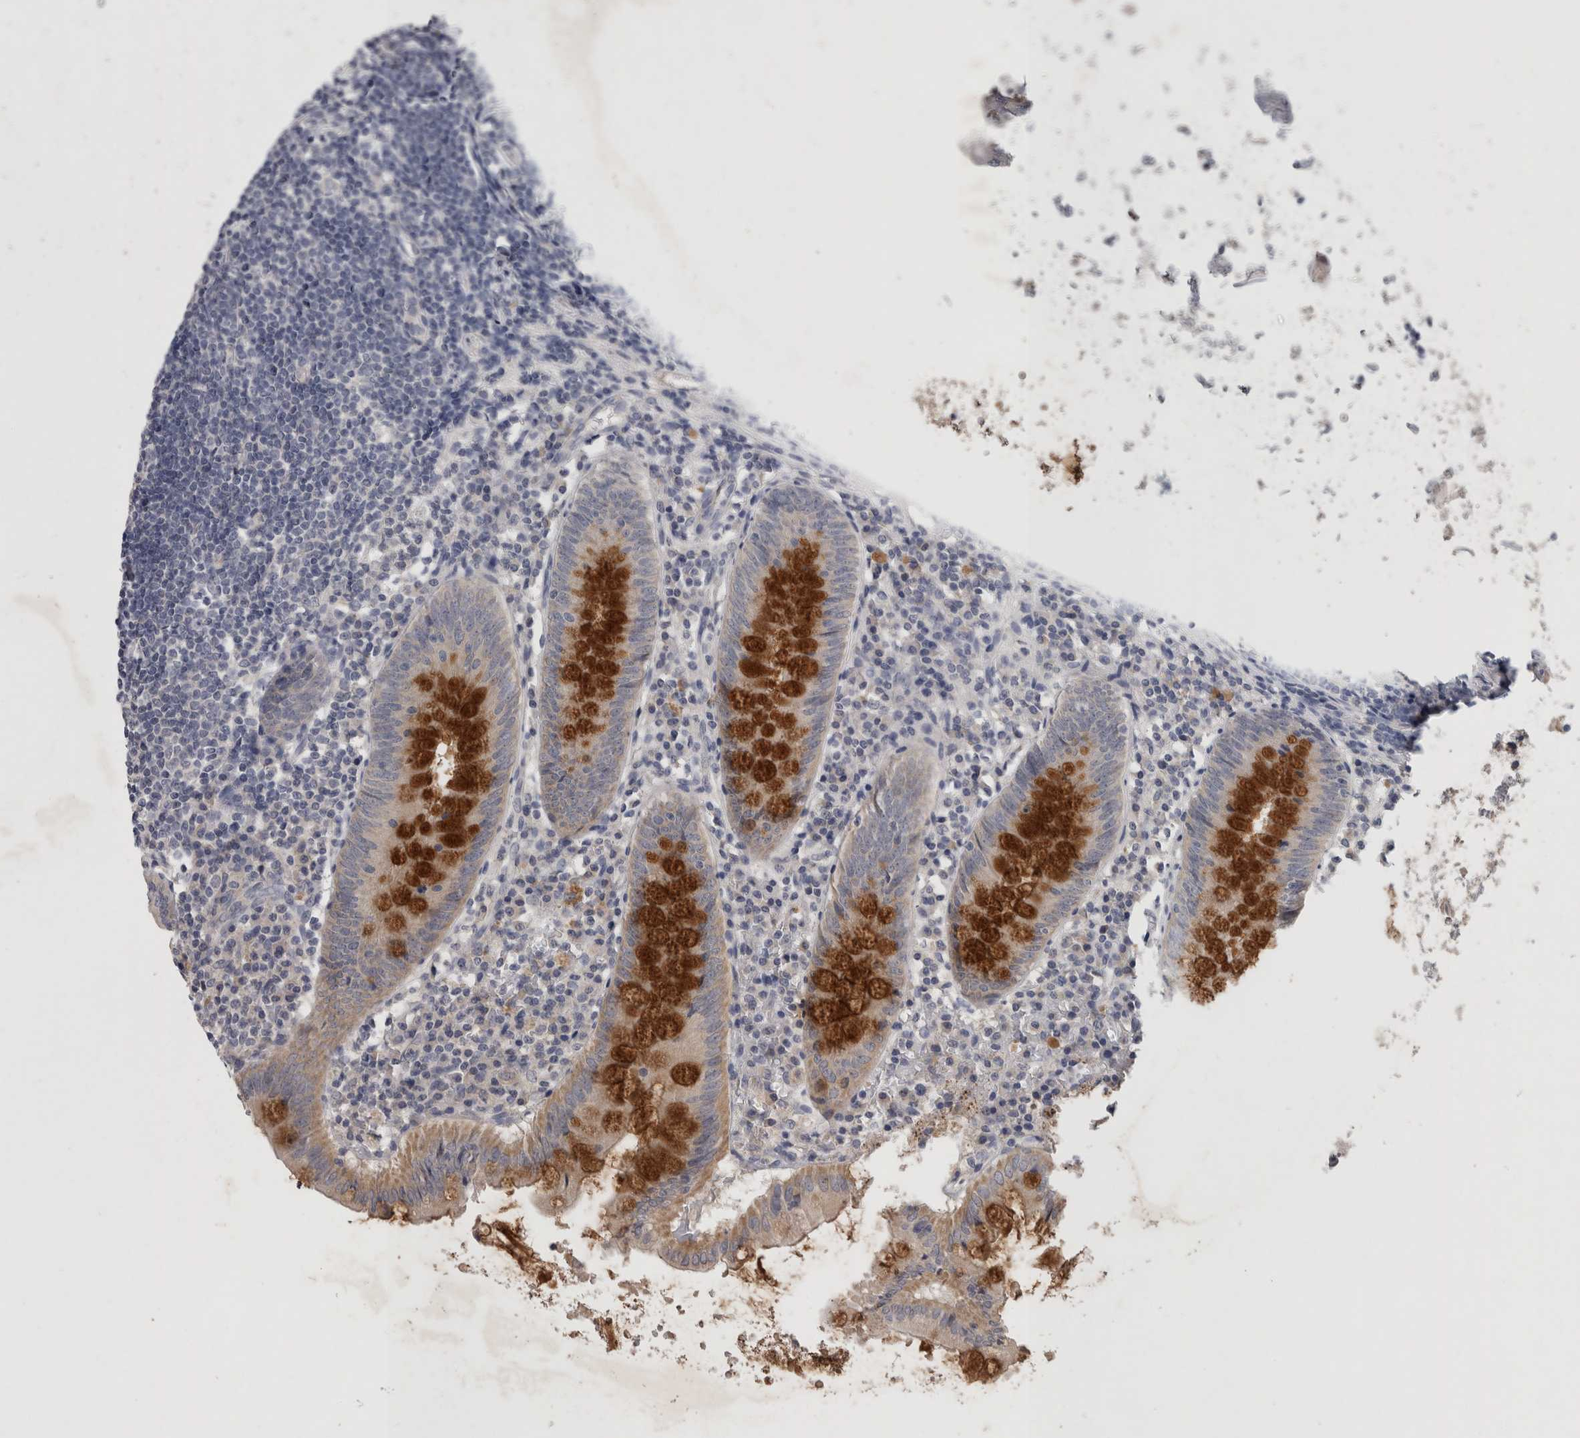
{"staining": {"intensity": "strong", "quantity": "25%-75%", "location": "cytoplasmic/membranous"}, "tissue": "appendix", "cell_type": "Glandular cells", "image_type": "normal", "snomed": [{"axis": "morphology", "description": "Normal tissue, NOS"}, {"axis": "topography", "description": "Appendix"}], "caption": "Immunohistochemistry (IHC) of normal appendix shows high levels of strong cytoplasmic/membranous positivity in about 25%-75% of glandular cells.", "gene": "SLC22A11", "patient": {"sex": "female", "age": 54}}